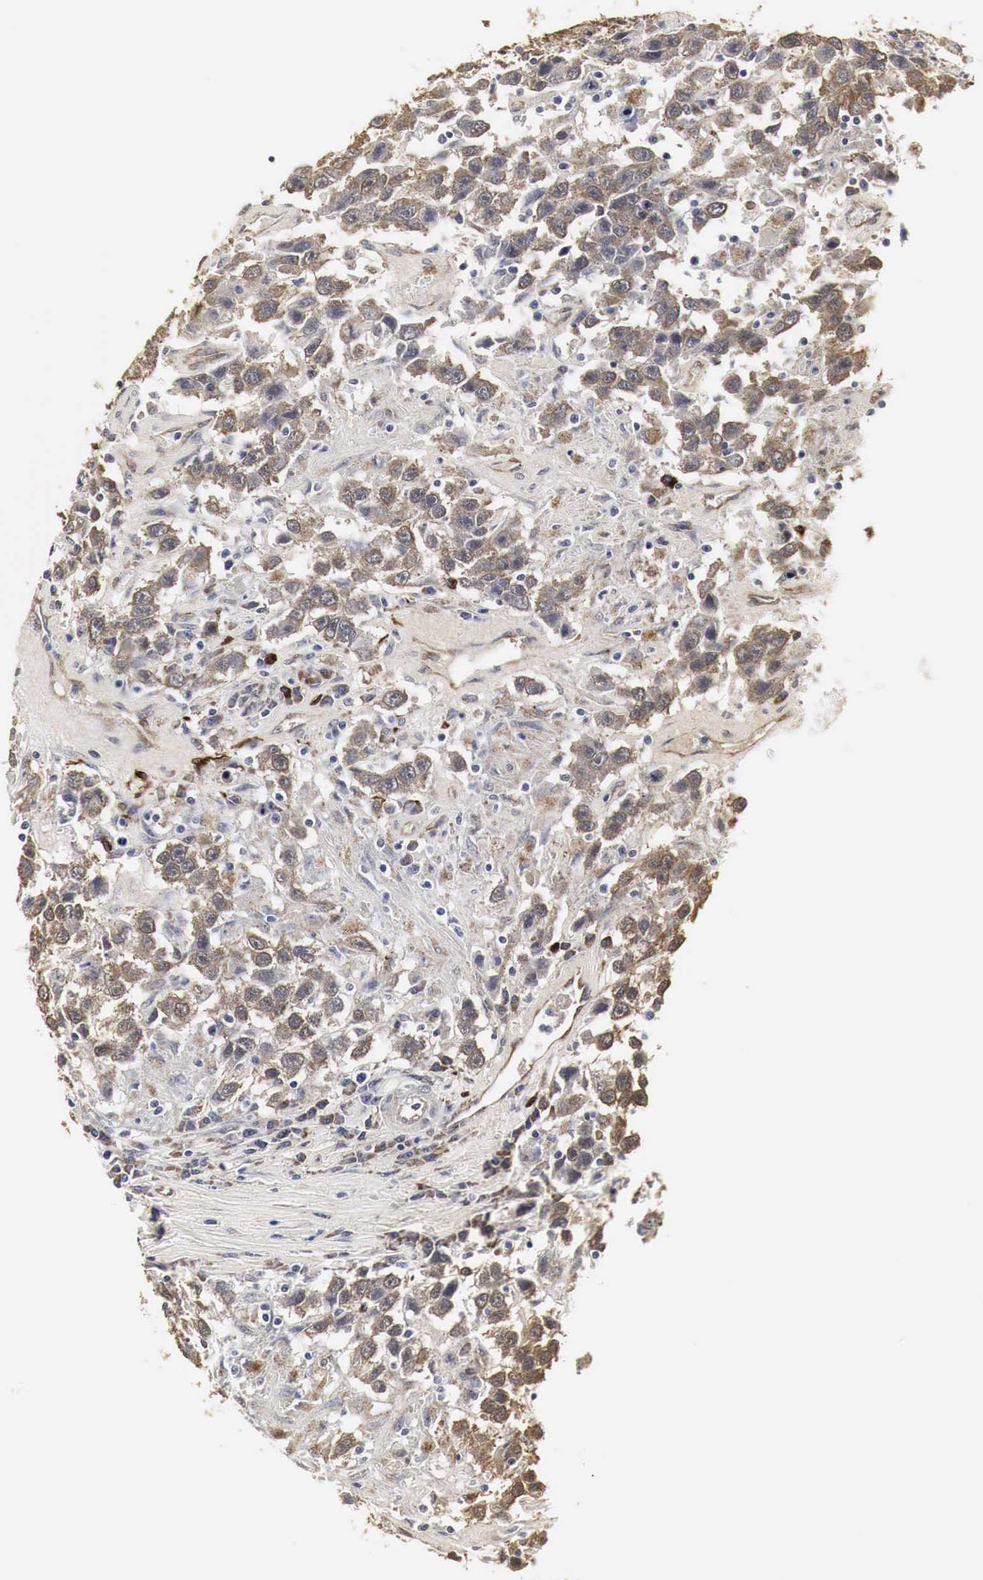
{"staining": {"intensity": "weak", "quantity": "<25%", "location": "cytoplasmic/membranous"}, "tissue": "testis cancer", "cell_type": "Tumor cells", "image_type": "cancer", "snomed": [{"axis": "morphology", "description": "Seminoma, NOS"}, {"axis": "topography", "description": "Testis"}], "caption": "A micrograph of human seminoma (testis) is negative for staining in tumor cells.", "gene": "SPIN1", "patient": {"sex": "male", "age": 41}}